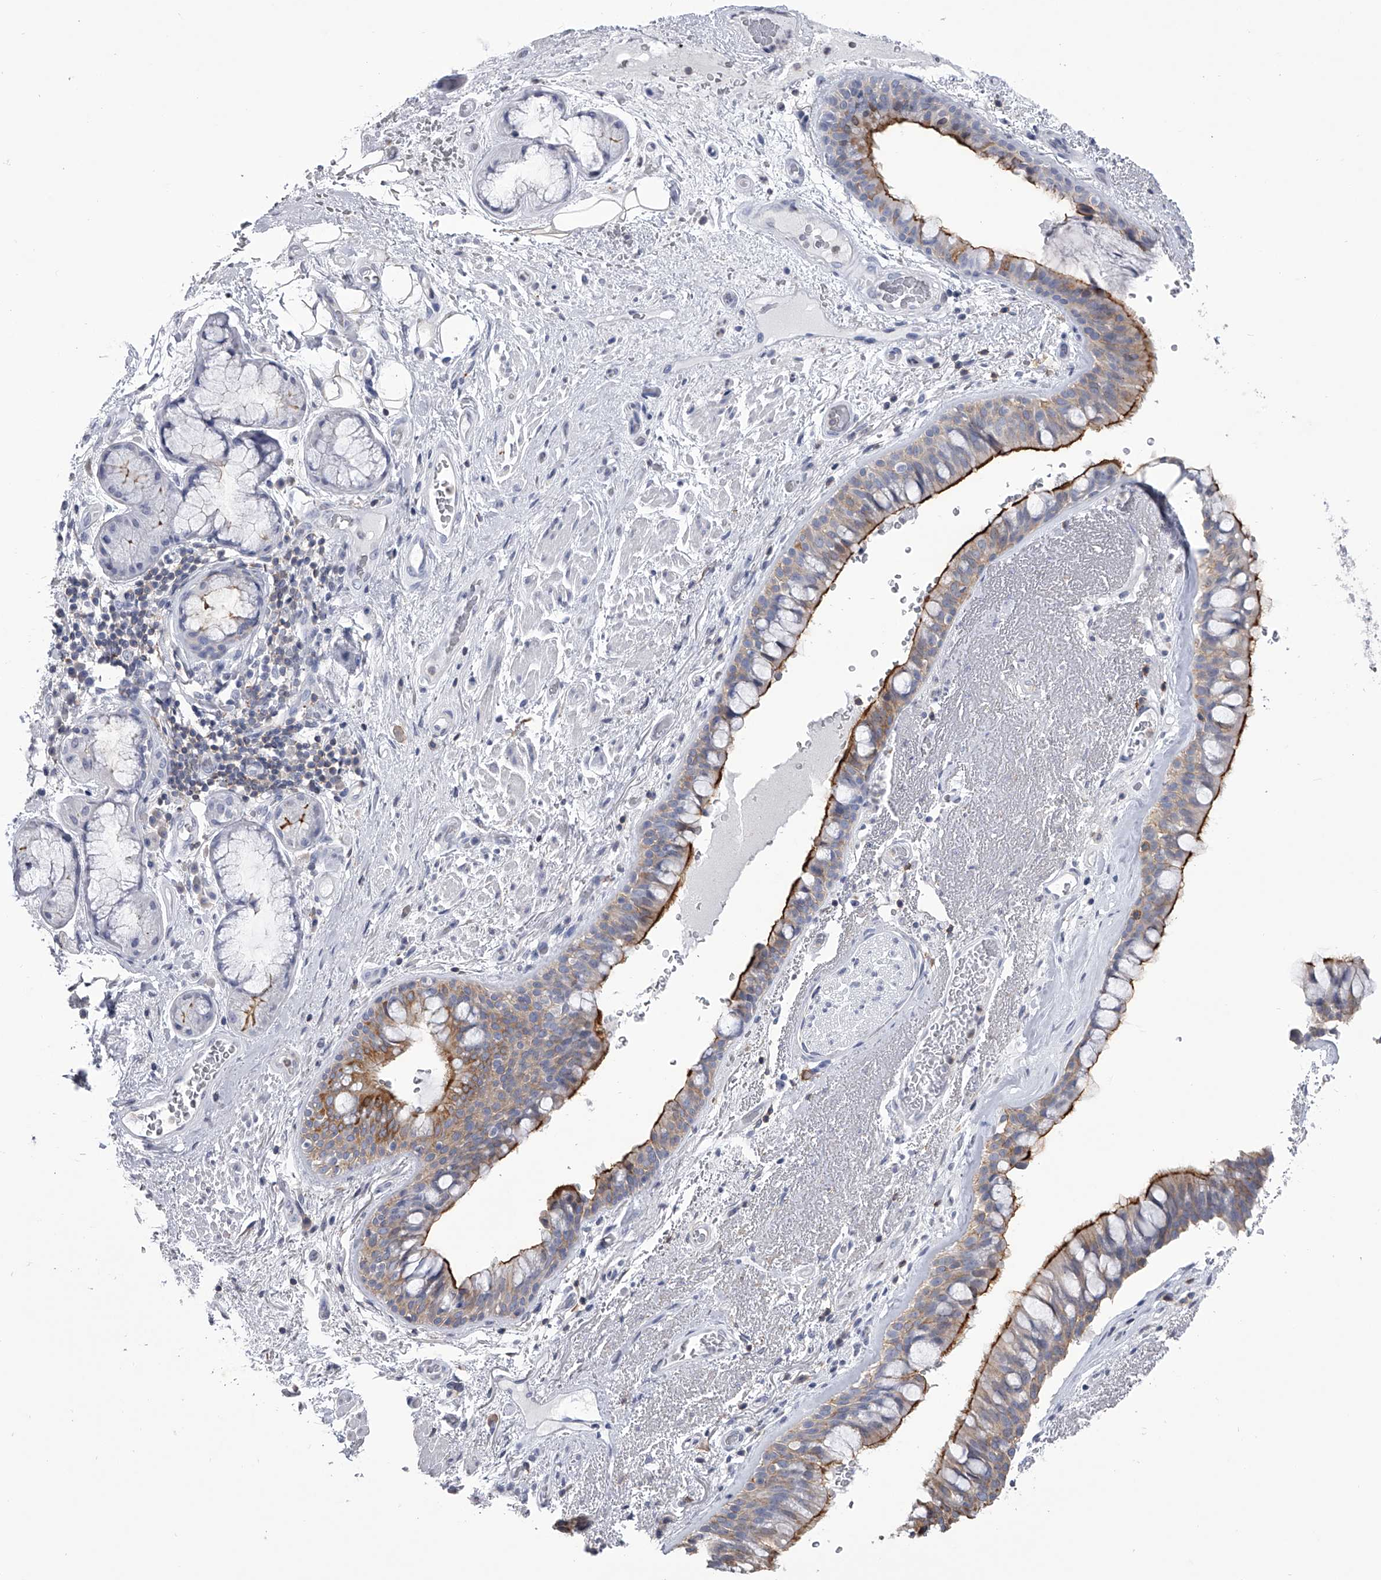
{"staining": {"intensity": "moderate", "quantity": "25%-75%", "location": "cytoplasmic/membranous"}, "tissue": "bronchus", "cell_type": "Respiratory epithelial cells", "image_type": "normal", "snomed": [{"axis": "morphology", "description": "Normal tissue, NOS"}, {"axis": "morphology", "description": "Squamous cell carcinoma, NOS"}, {"axis": "topography", "description": "Lymph node"}, {"axis": "topography", "description": "Bronchus"}, {"axis": "topography", "description": "Lung"}], "caption": "Protein expression analysis of unremarkable bronchus shows moderate cytoplasmic/membranous staining in about 25%-75% of respiratory epithelial cells. (DAB (3,3'-diaminobenzidine) IHC with brightfield microscopy, high magnification).", "gene": "TASP1", "patient": {"sex": "male", "age": 66}}